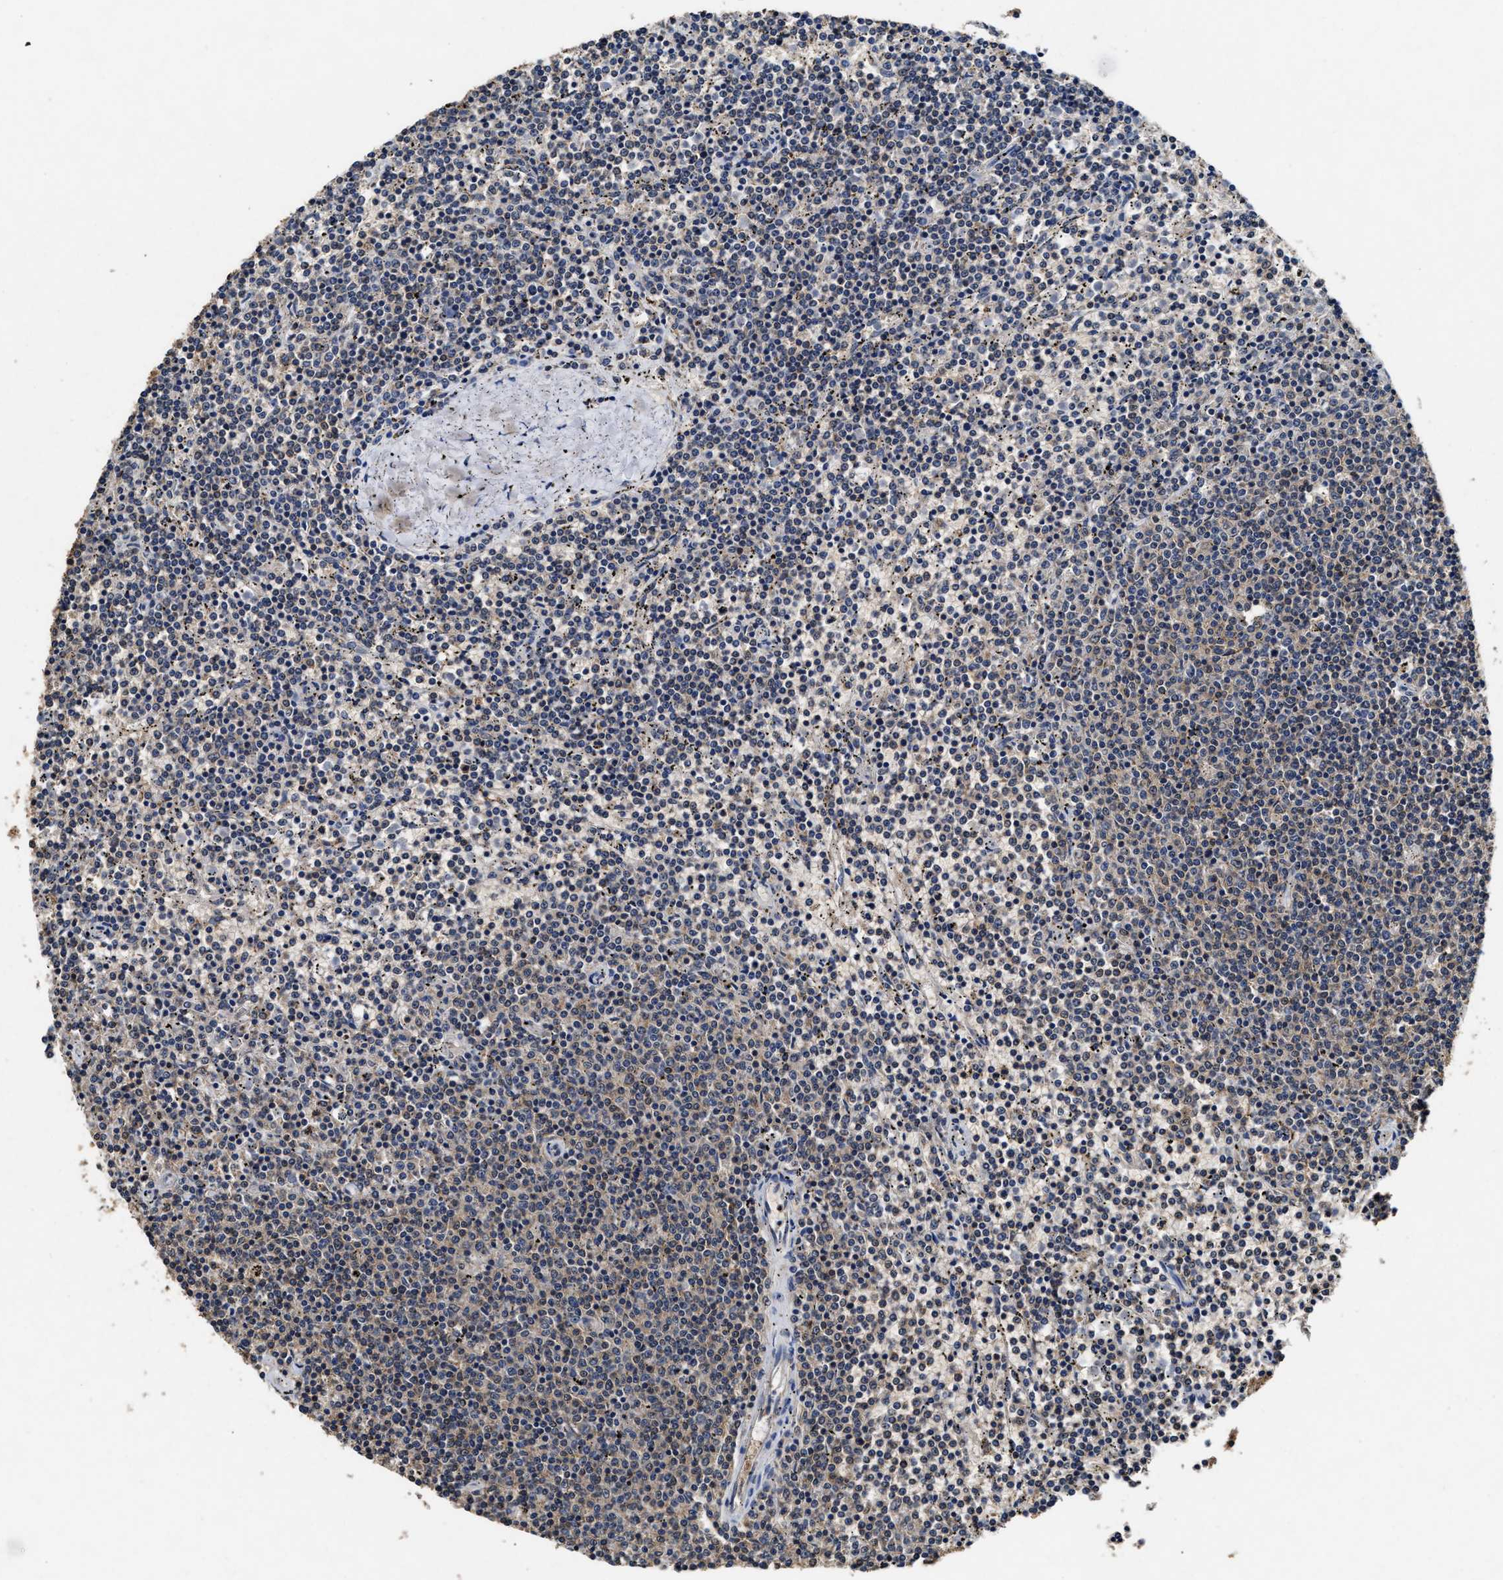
{"staining": {"intensity": "negative", "quantity": "none", "location": "none"}, "tissue": "lymphoma", "cell_type": "Tumor cells", "image_type": "cancer", "snomed": [{"axis": "morphology", "description": "Malignant lymphoma, non-Hodgkin's type, Low grade"}, {"axis": "topography", "description": "Spleen"}], "caption": "Immunohistochemistry micrograph of lymphoma stained for a protein (brown), which reveals no expression in tumor cells.", "gene": "ACAT2", "patient": {"sex": "female", "age": 50}}